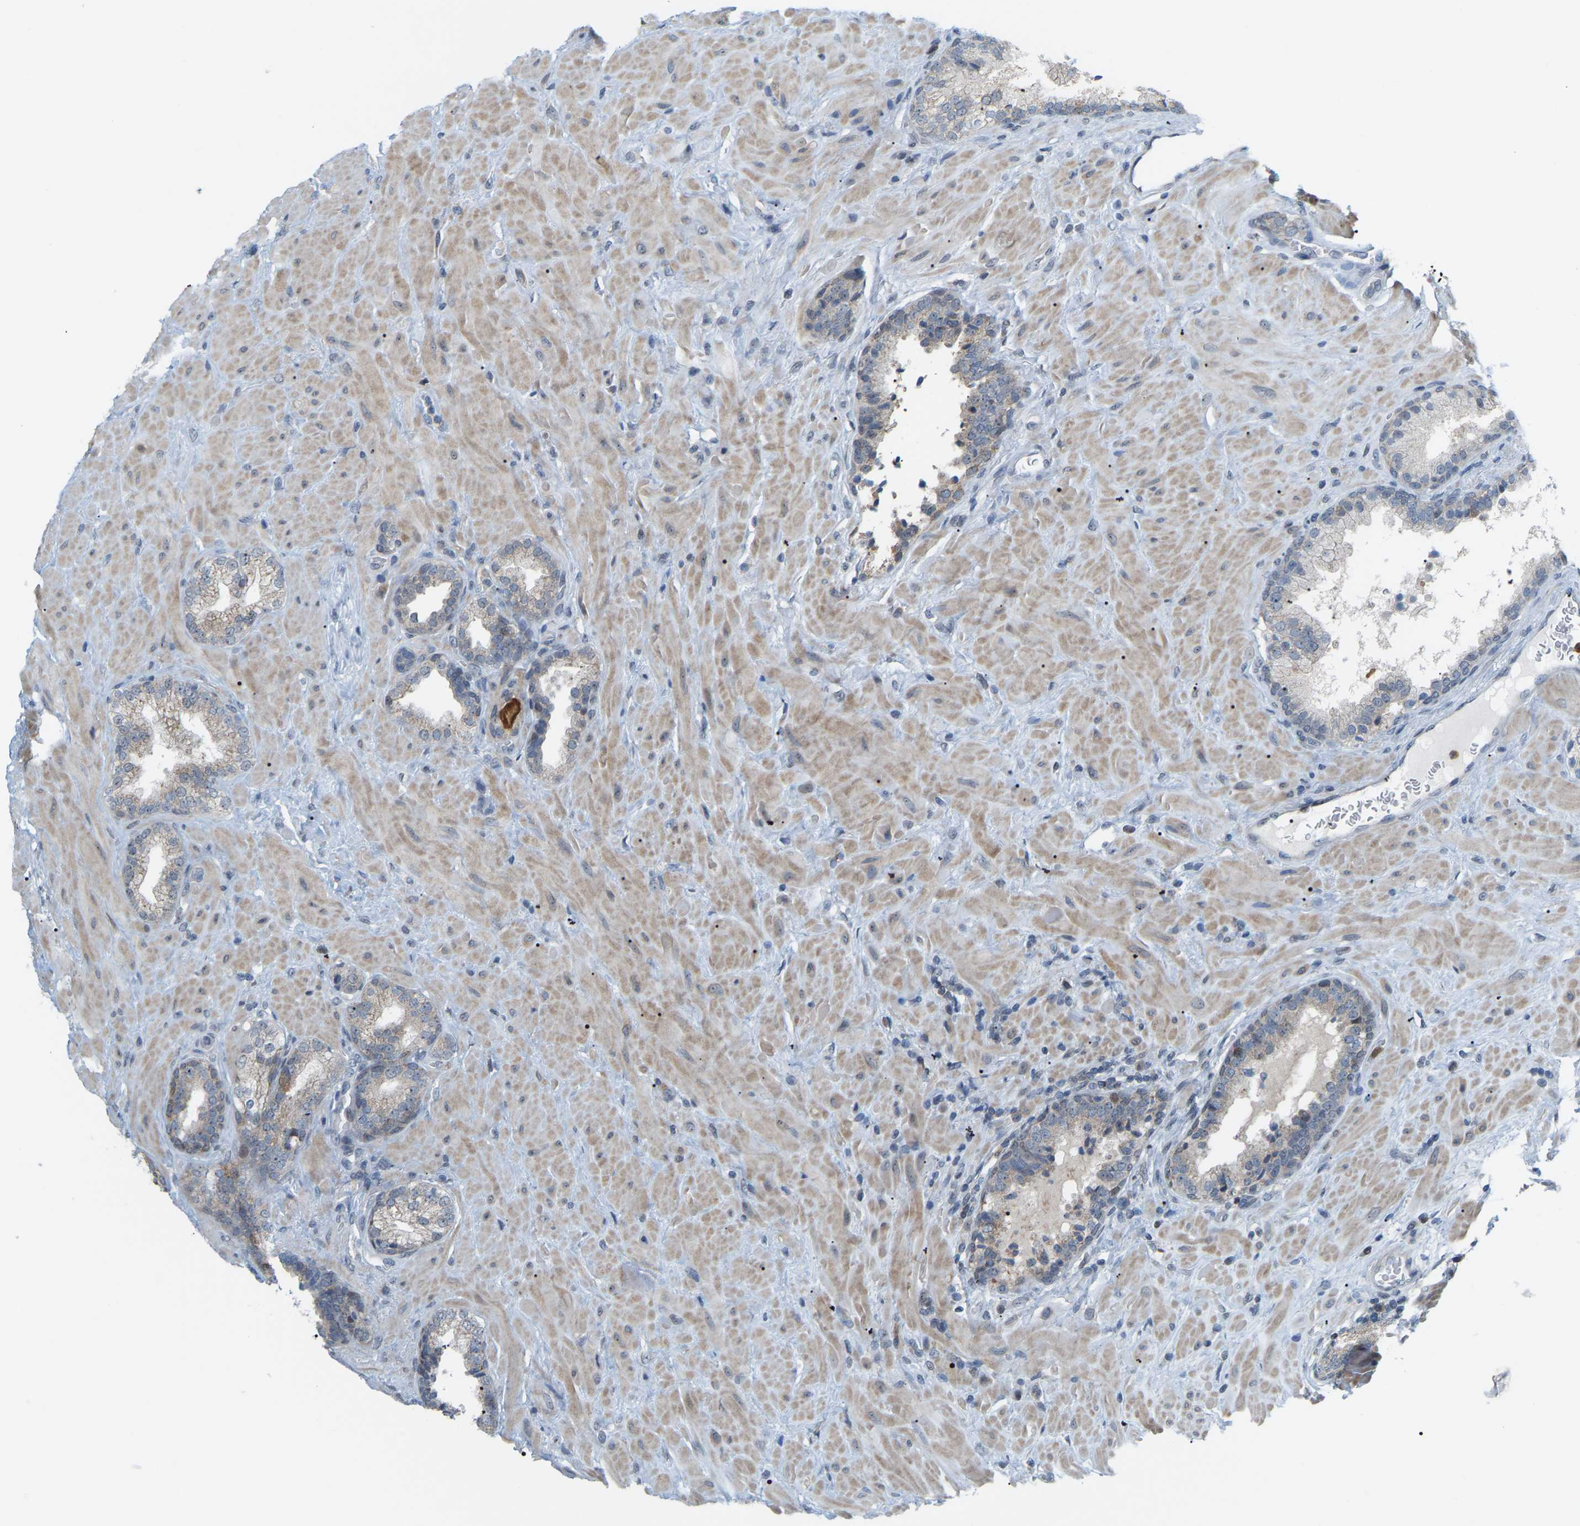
{"staining": {"intensity": "moderate", "quantity": "<25%", "location": "nuclear"}, "tissue": "prostate cancer", "cell_type": "Tumor cells", "image_type": "cancer", "snomed": [{"axis": "morphology", "description": "Adenocarcinoma, Low grade"}, {"axis": "topography", "description": "Prostate"}], "caption": "DAB immunohistochemical staining of low-grade adenocarcinoma (prostate) exhibits moderate nuclear protein positivity in about <25% of tumor cells.", "gene": "CROT", "patient": {"sex": "male", "age": 71}}